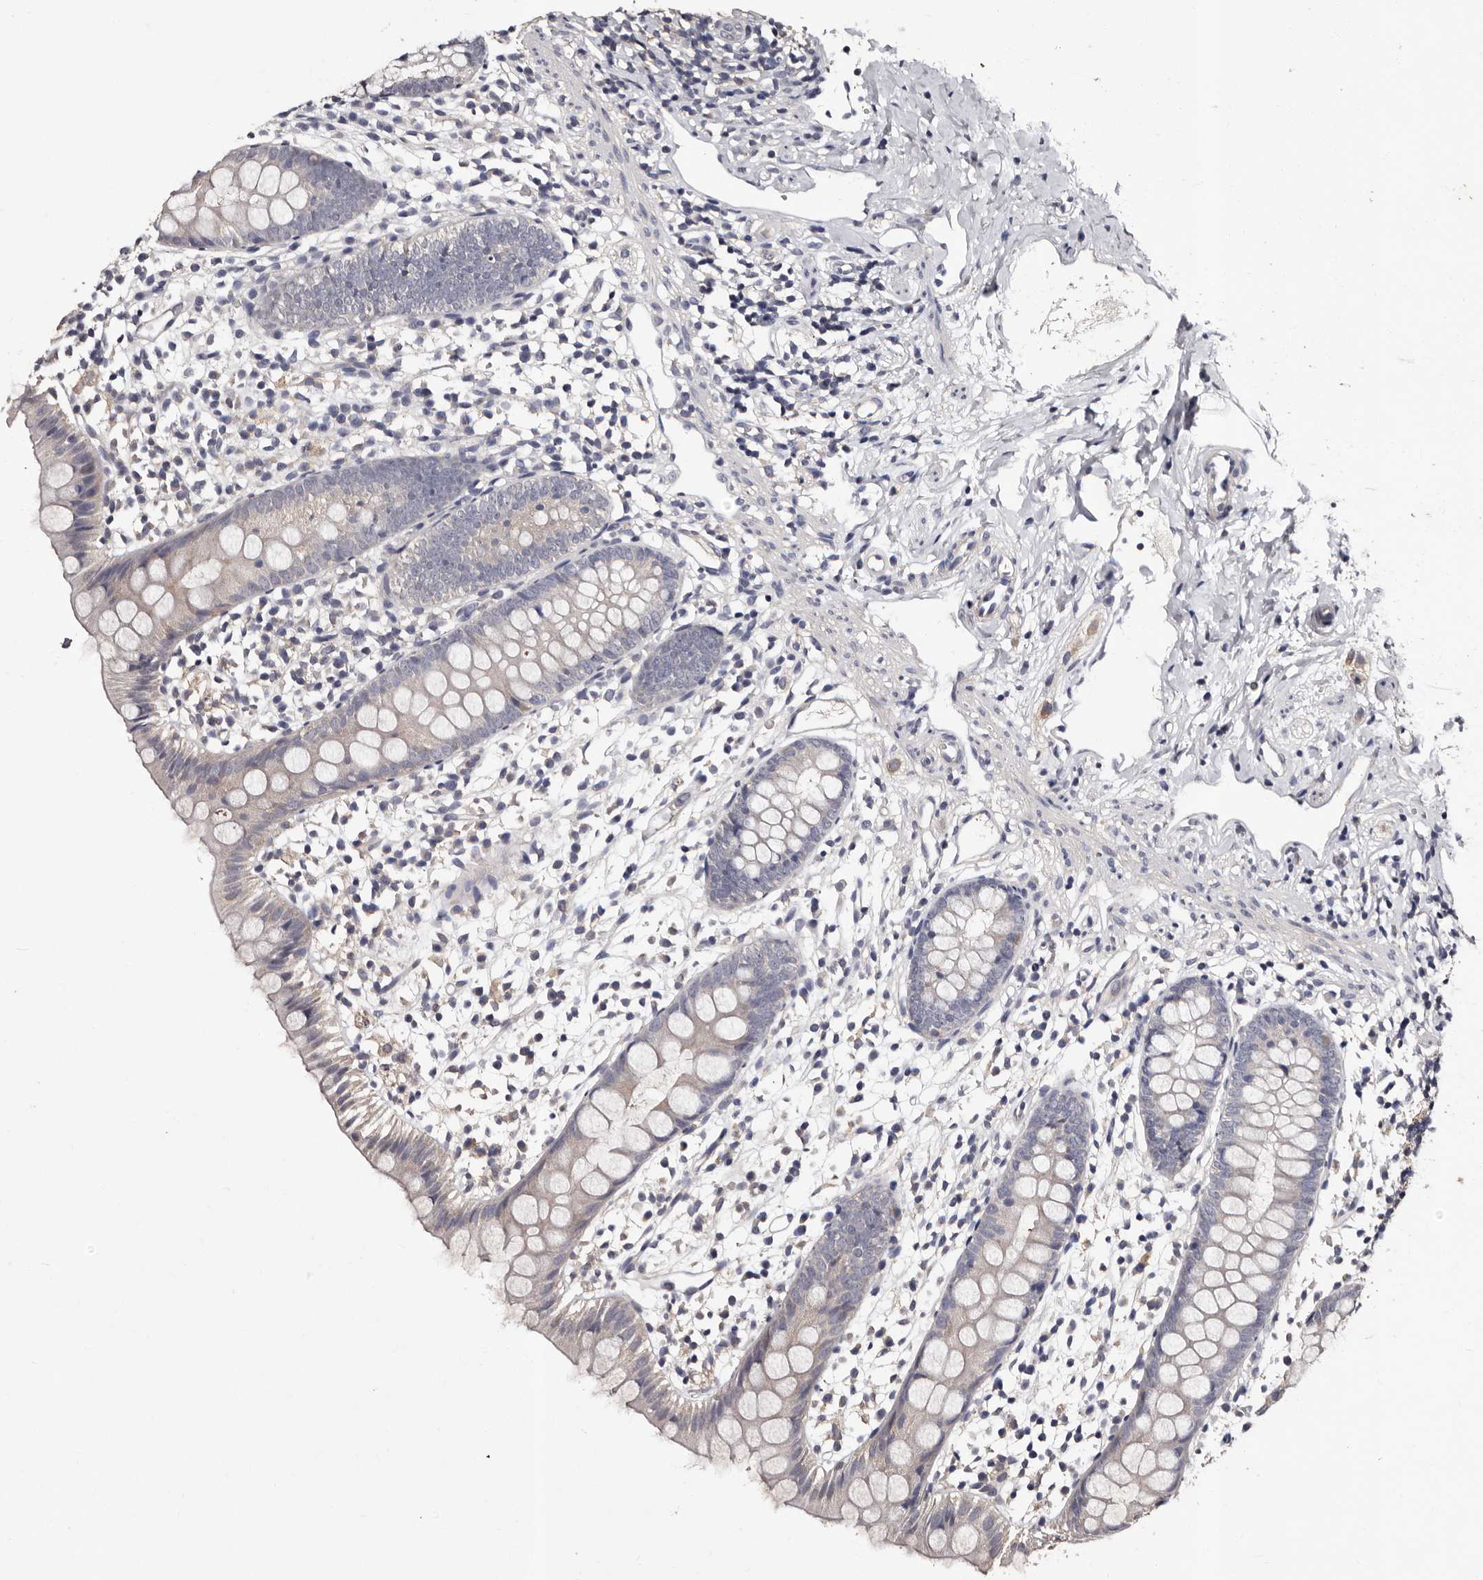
{"staining": {"intensity": "weak", "quantity": "<25%", "location": "cytoplasmic/membranous"}, "tissue": "appendix", "cell_type": "Glandular cells", "image_type": "normal", "snomed": [{"axis": "morphology", "description": "Normal tissue, NOS"}, {"axis": "topography", "description": "Appendix"}], "caption": "Human appendix stained for a protein using immunohistochemistry (IHC) displays no expression in glandular cells.", "gene": "MKRN3", "patient": {"sex": "female", "age": 20}}